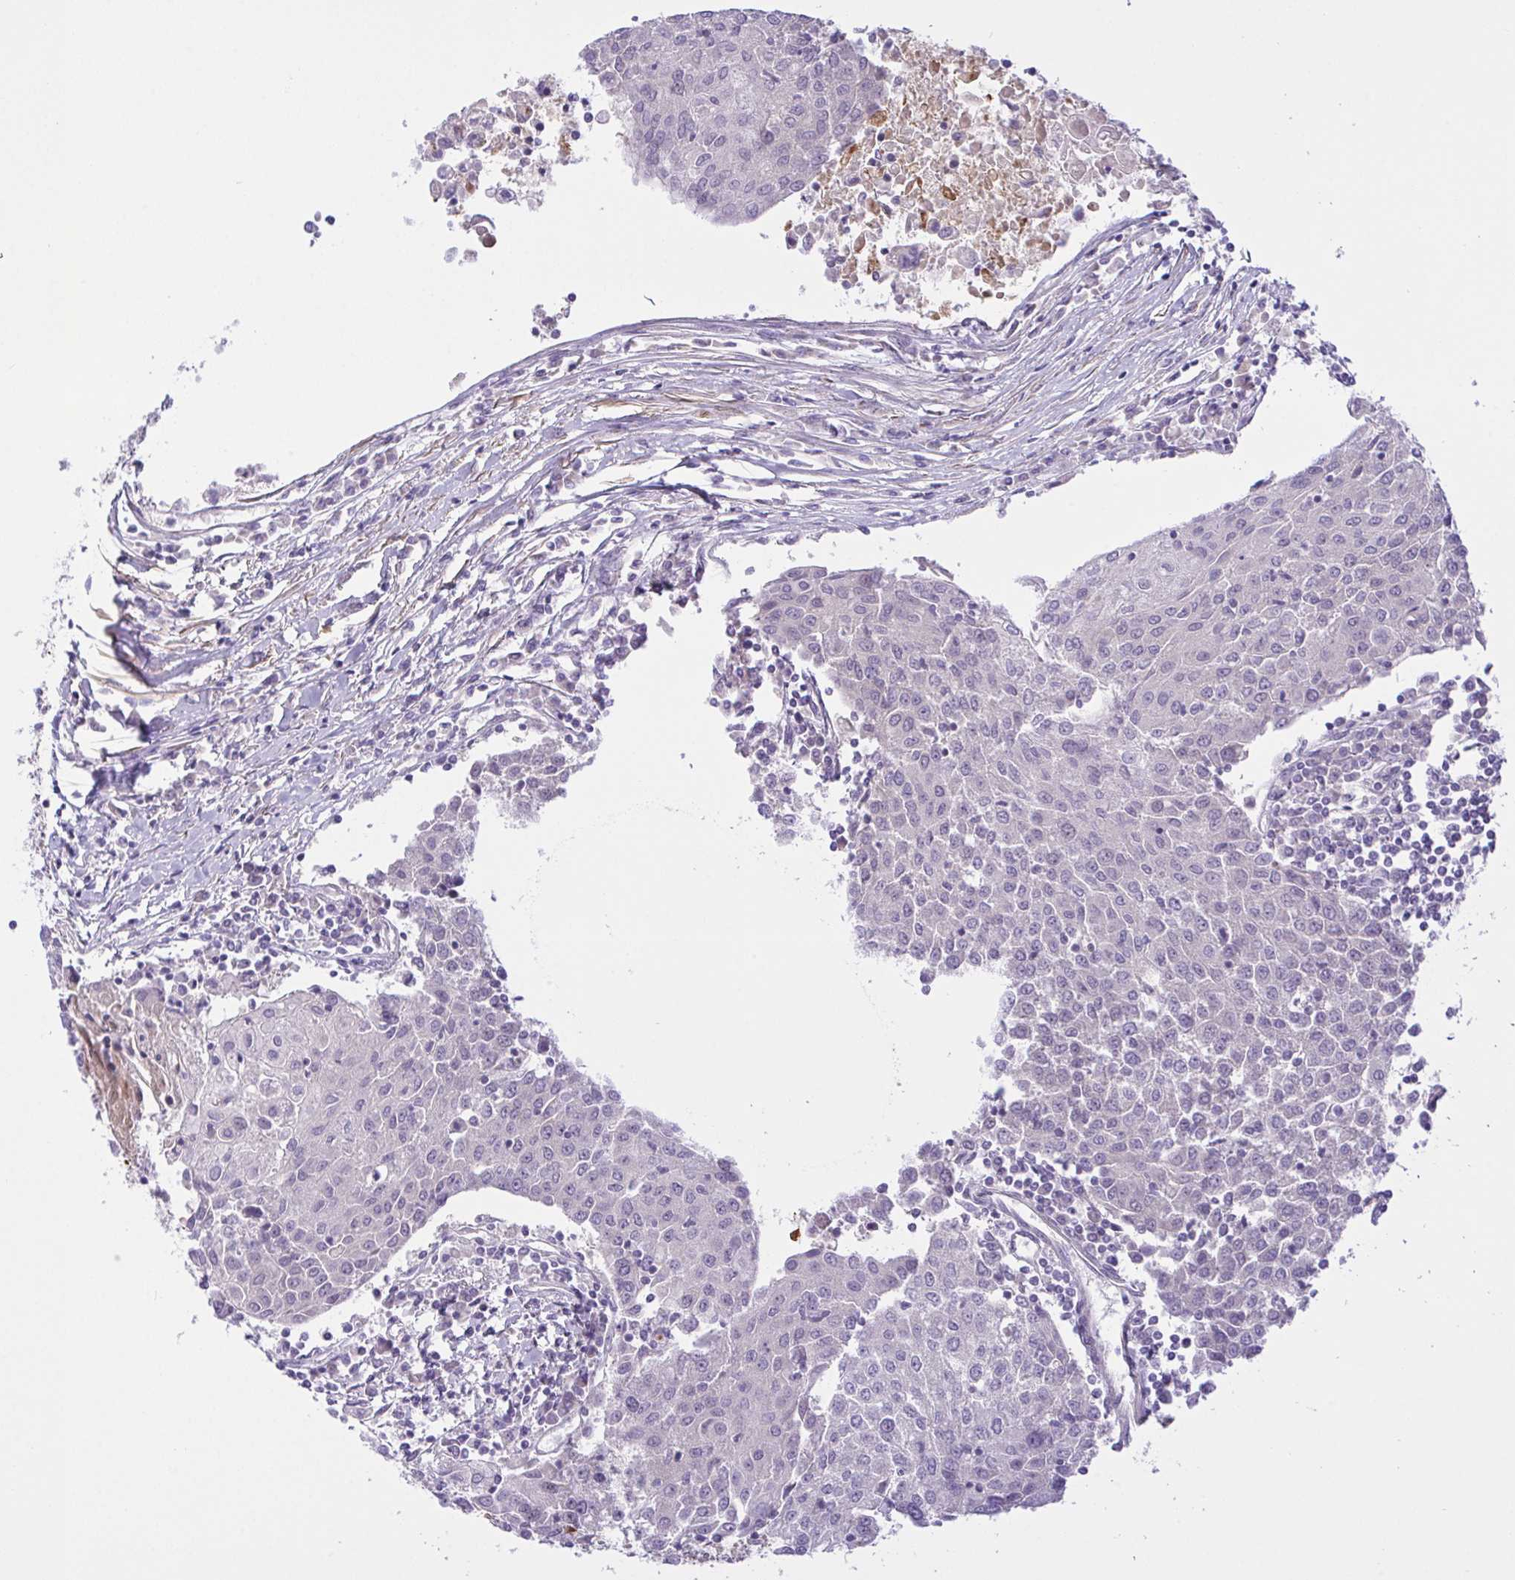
{"staining": {"intensity": "negative", "quantity": "none", "location": "none"}, "tissue": "urothelial cancer", "cell_type": "Tumor cells", "image_type": "cancer", "snomed": [{"axis": "morphology", "description": "Urothelial carcinoma, High grade"}, {"axis": "topography", "description": "Urinary bladder"}], "caption": "Micrograph shows no protein positivity in tumor cells of urothelial carcinoma (high-grade) tissue.", "gene": "SYNPO2L", "patient": {"sex": "female", "age": 85}}